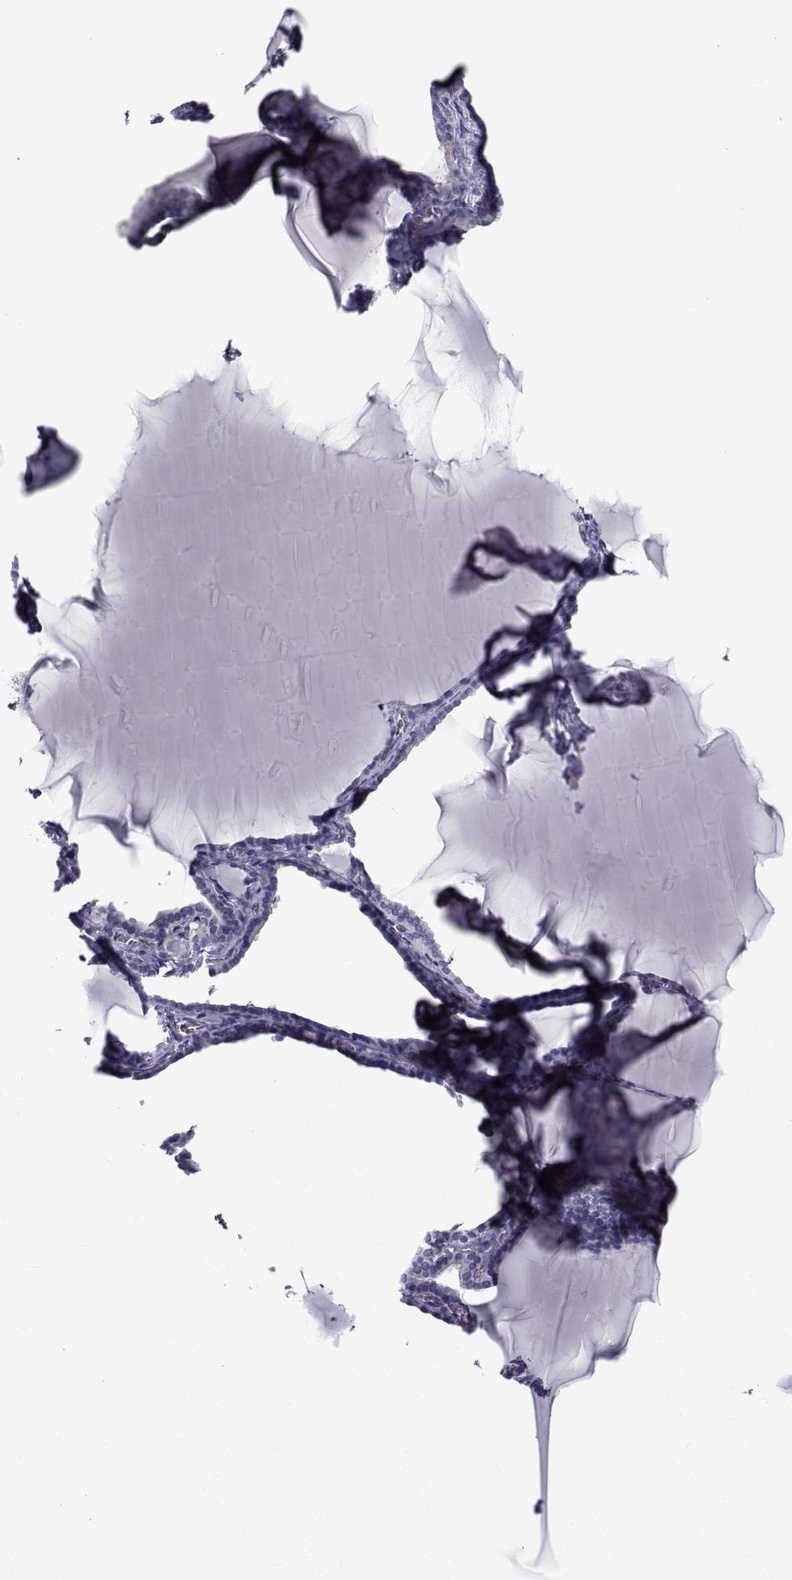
{"staining": {"intensity": "negative", "quantity": "none", "location": "none"}, "tissue": "thyroid gland", "cell_type": "Glandular cells", "image_type": "normal", "snomed": [{"axis": "morphology", "description": "Normal tissue, NOS"}, {"axis": "morphology", "description": "Hyperplasia, NOS"}, {"axis": "topography", "description": "Thyroid gland"}], "caption": "The micrograph reveals no staining of glandular cells in normal thyroid gland. (Stains: DAB immunohistochemistry with hematoxylin counter stain, Microscopy: brightfield microscopy at high magnification).", "gene": "PDE6G", "patient": {"sex": "female", "age": 27}}